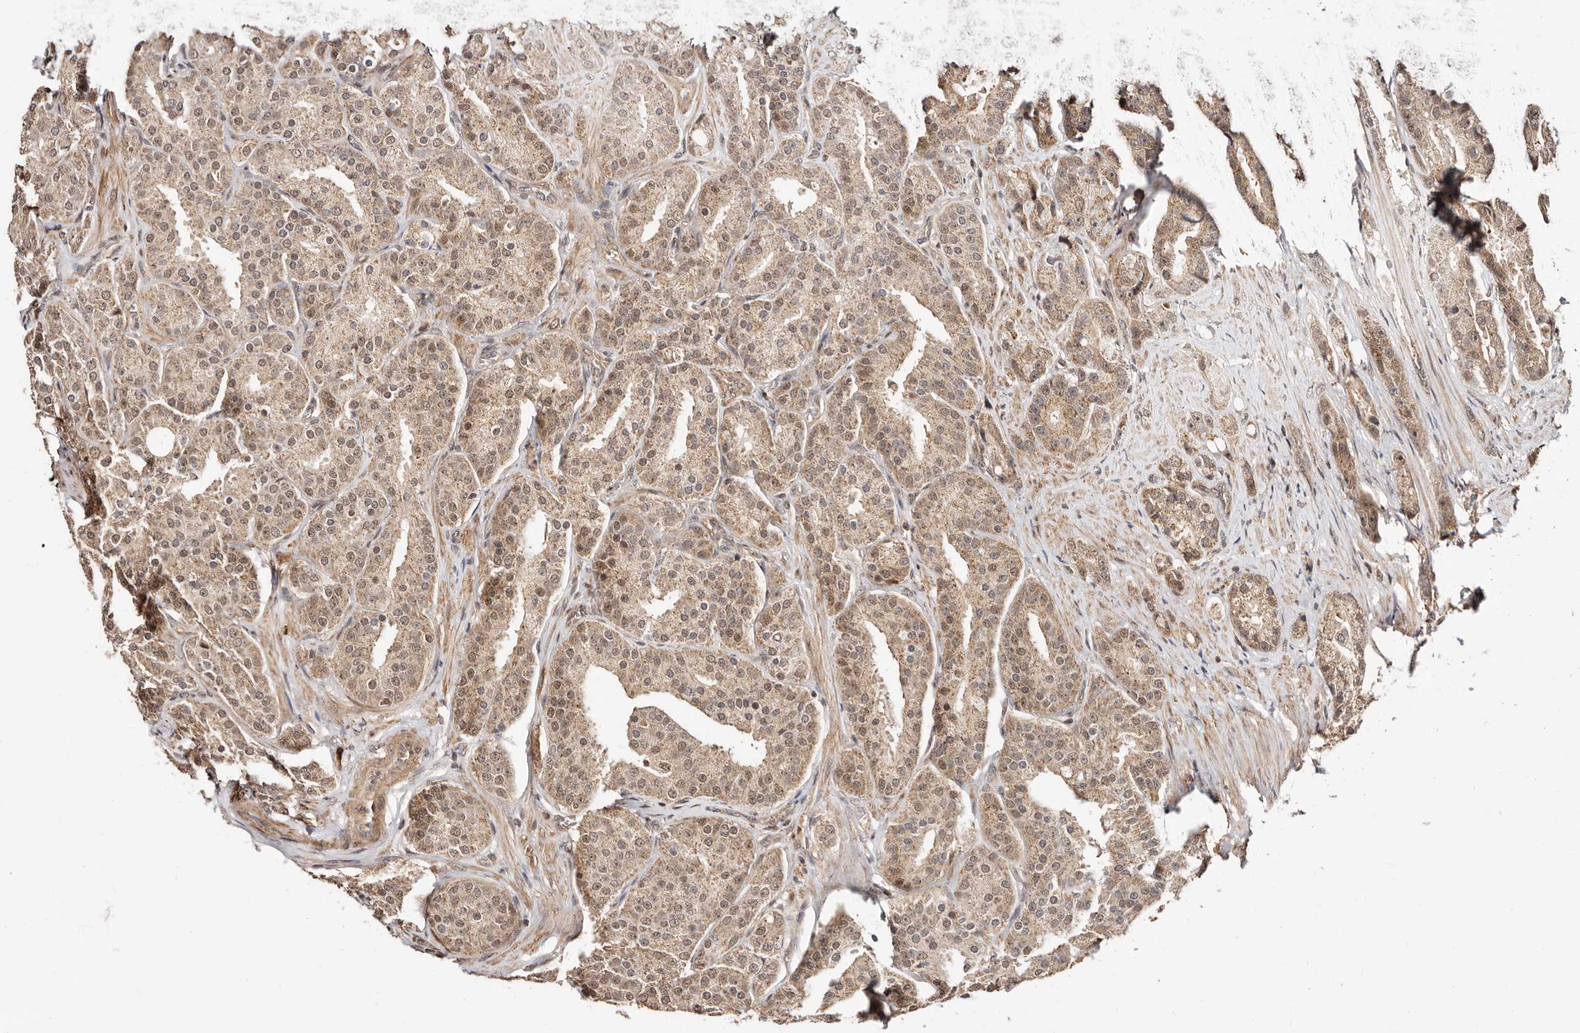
{"staining": {"intensity": "weak", "quantity": ">75%", "location": "cytoplasmic/membranous,nuclear"}, "tissue": "prostate cancer", "cell_type": "Tumor cells", "image_type": "cancer", "snomed": [{"axis": "morphology", "description": "Adenocarcinoma, High grade"}, {"axis": "topography", "description": "Prostate"}], "caption": "Tumor cells reveal low levels of weak cytoplasmic/membranous and nuclear staining in about >75% of cells in human prostate cancer. The staining was performed using DAB (3,3'-diaminobenzidine) to visualize the protein expression in brown, while the nuclei were stained in blue with hematoxylin (Magnification: 20x).", "gene": "CTNNBL1", "patient": {"sex": "male", "age": 60}}